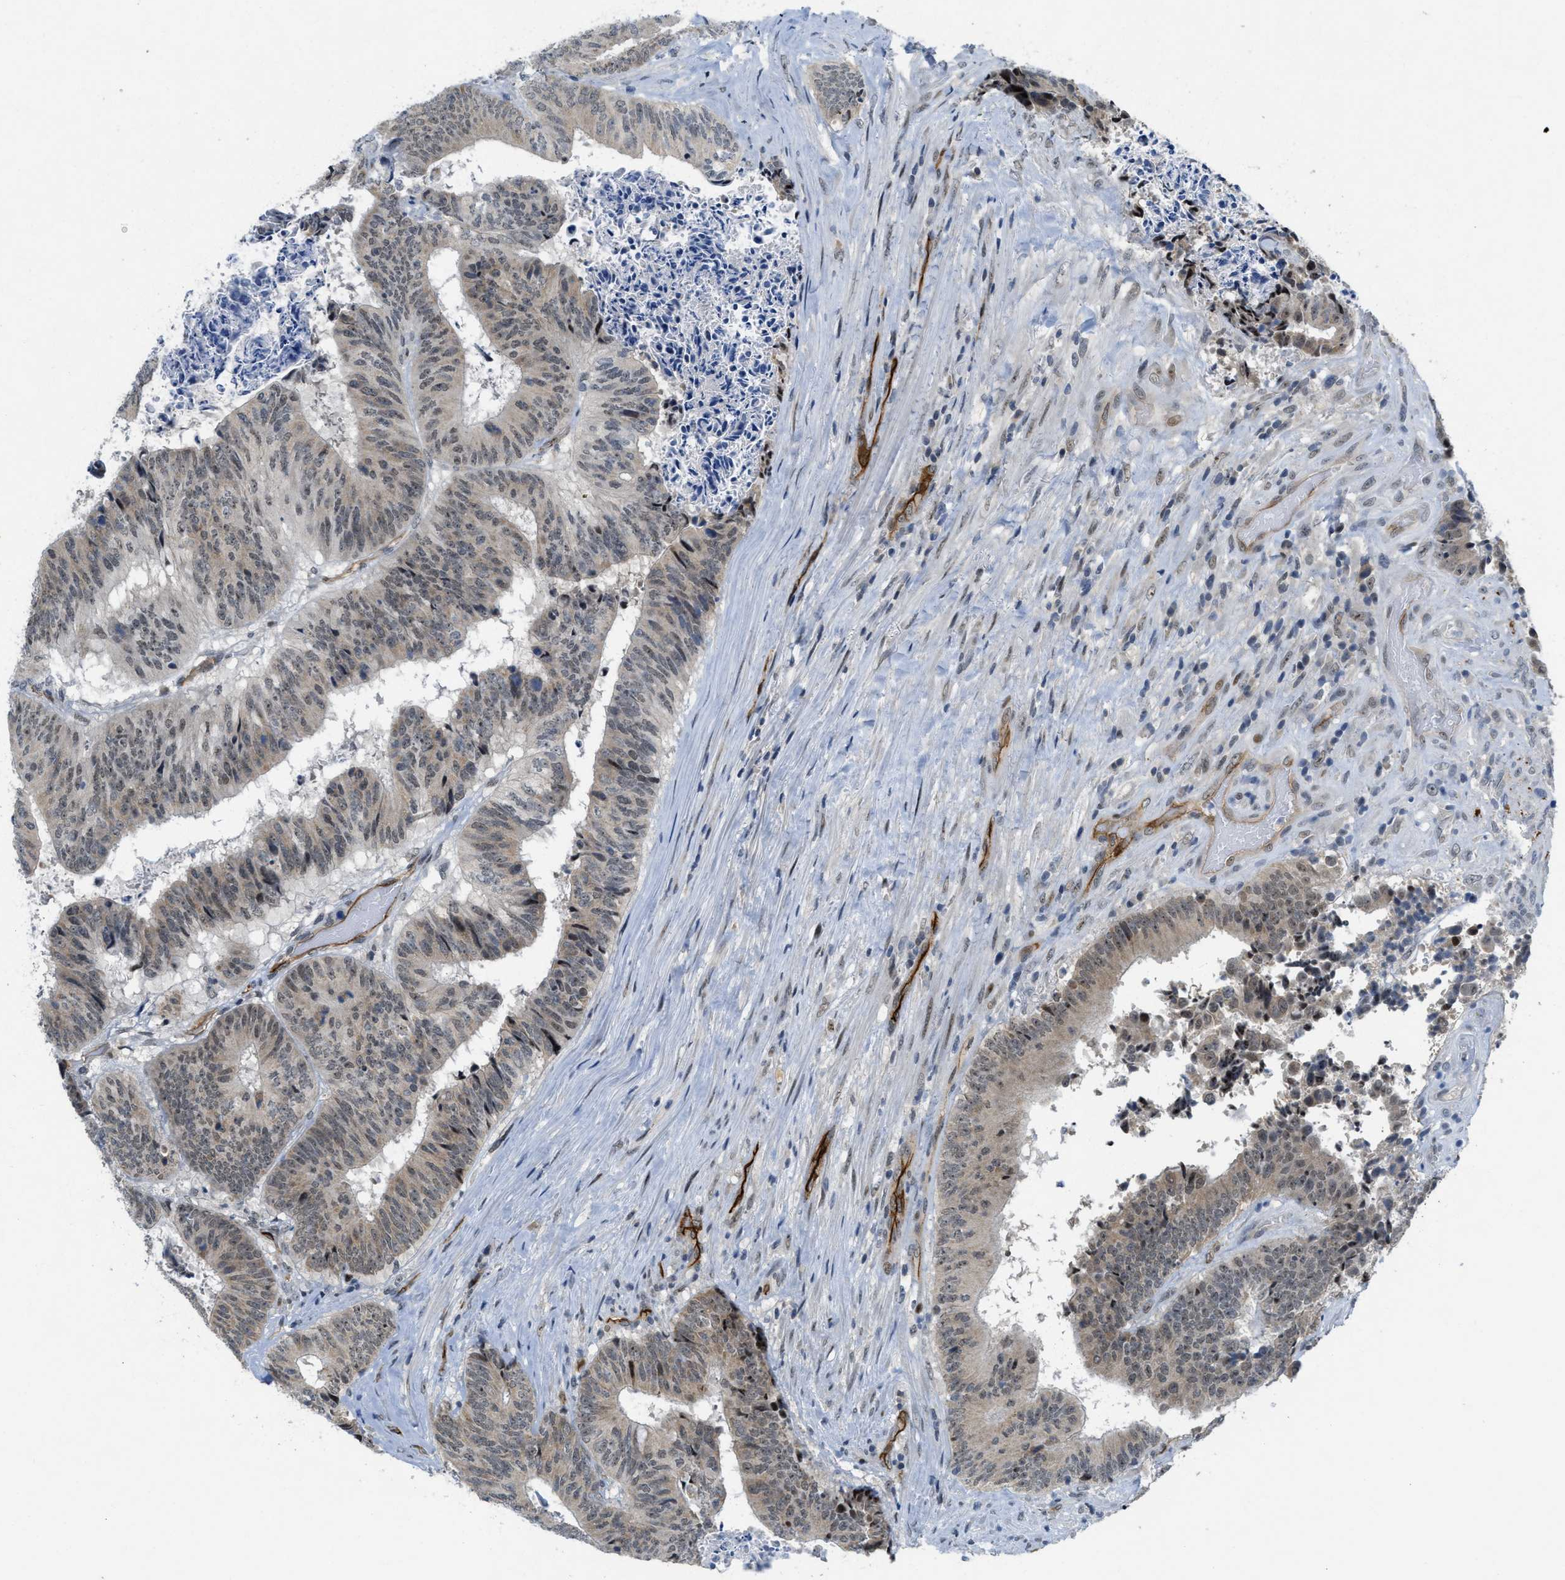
{"staining": {"intensity": "weak", "quantity": "25%-75%", "location": "cytoplasmic/membranous"}, "tissue": "colorectal cancer", "cell_type": "Tumor cells", "image_type": "cancer", "snomed": [{"axis": "morphology", "description": "Adenocarcinoma, NOS"}, {"axis": "topography", "description": "Rectum"}], "caption": "Adenocarcinoma (colorectal) was stained to show a protein in brown. There is low levels of weak cytoplasmic/membranous staining in approximately 25%-75% of tumor cells.", "gene": "SLCO2A1", "patient": {"sex": "male", "age": 72}}